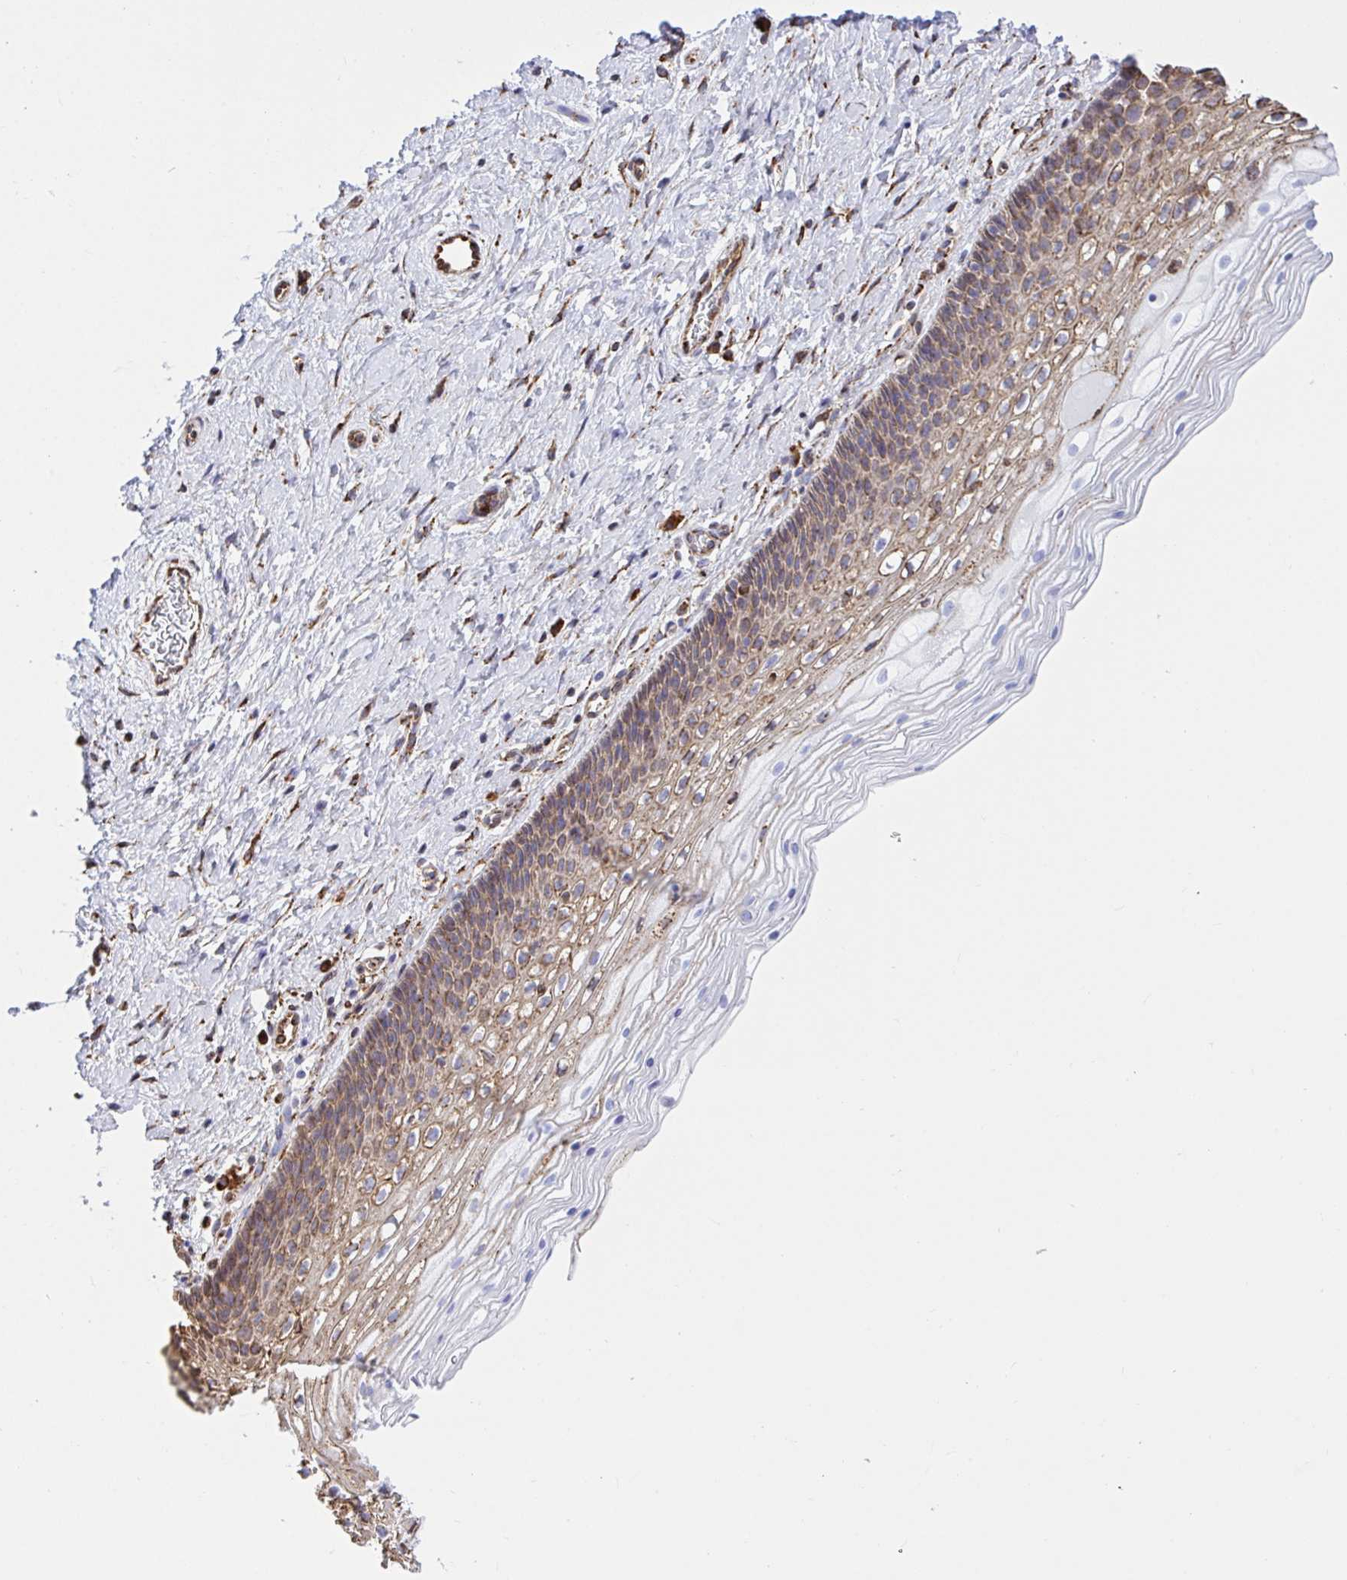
{"staining": {"intensity": "moderate", "quantity": ">75%", "location": "cytoplasmic/membranous"}, "tissue": "cervix", "cell_type": "Glandular cells", "image_type": "normal", "snomed": [{"axis": "morphology", "description": "Normal tissue, NOS"}, {"axis": "topography", "description": "Cervix"}], "caption": "A photomicrograph of human cervix stained for a protein exhibits moderate cytoplasmic/membranous brown staining in glandular cells. Immunohistochemistry (ihc) stains the protein in brown and the nuclei are stained blue.", "gene": "CLGN", "patient": {"sex": "female", "age": 34}}